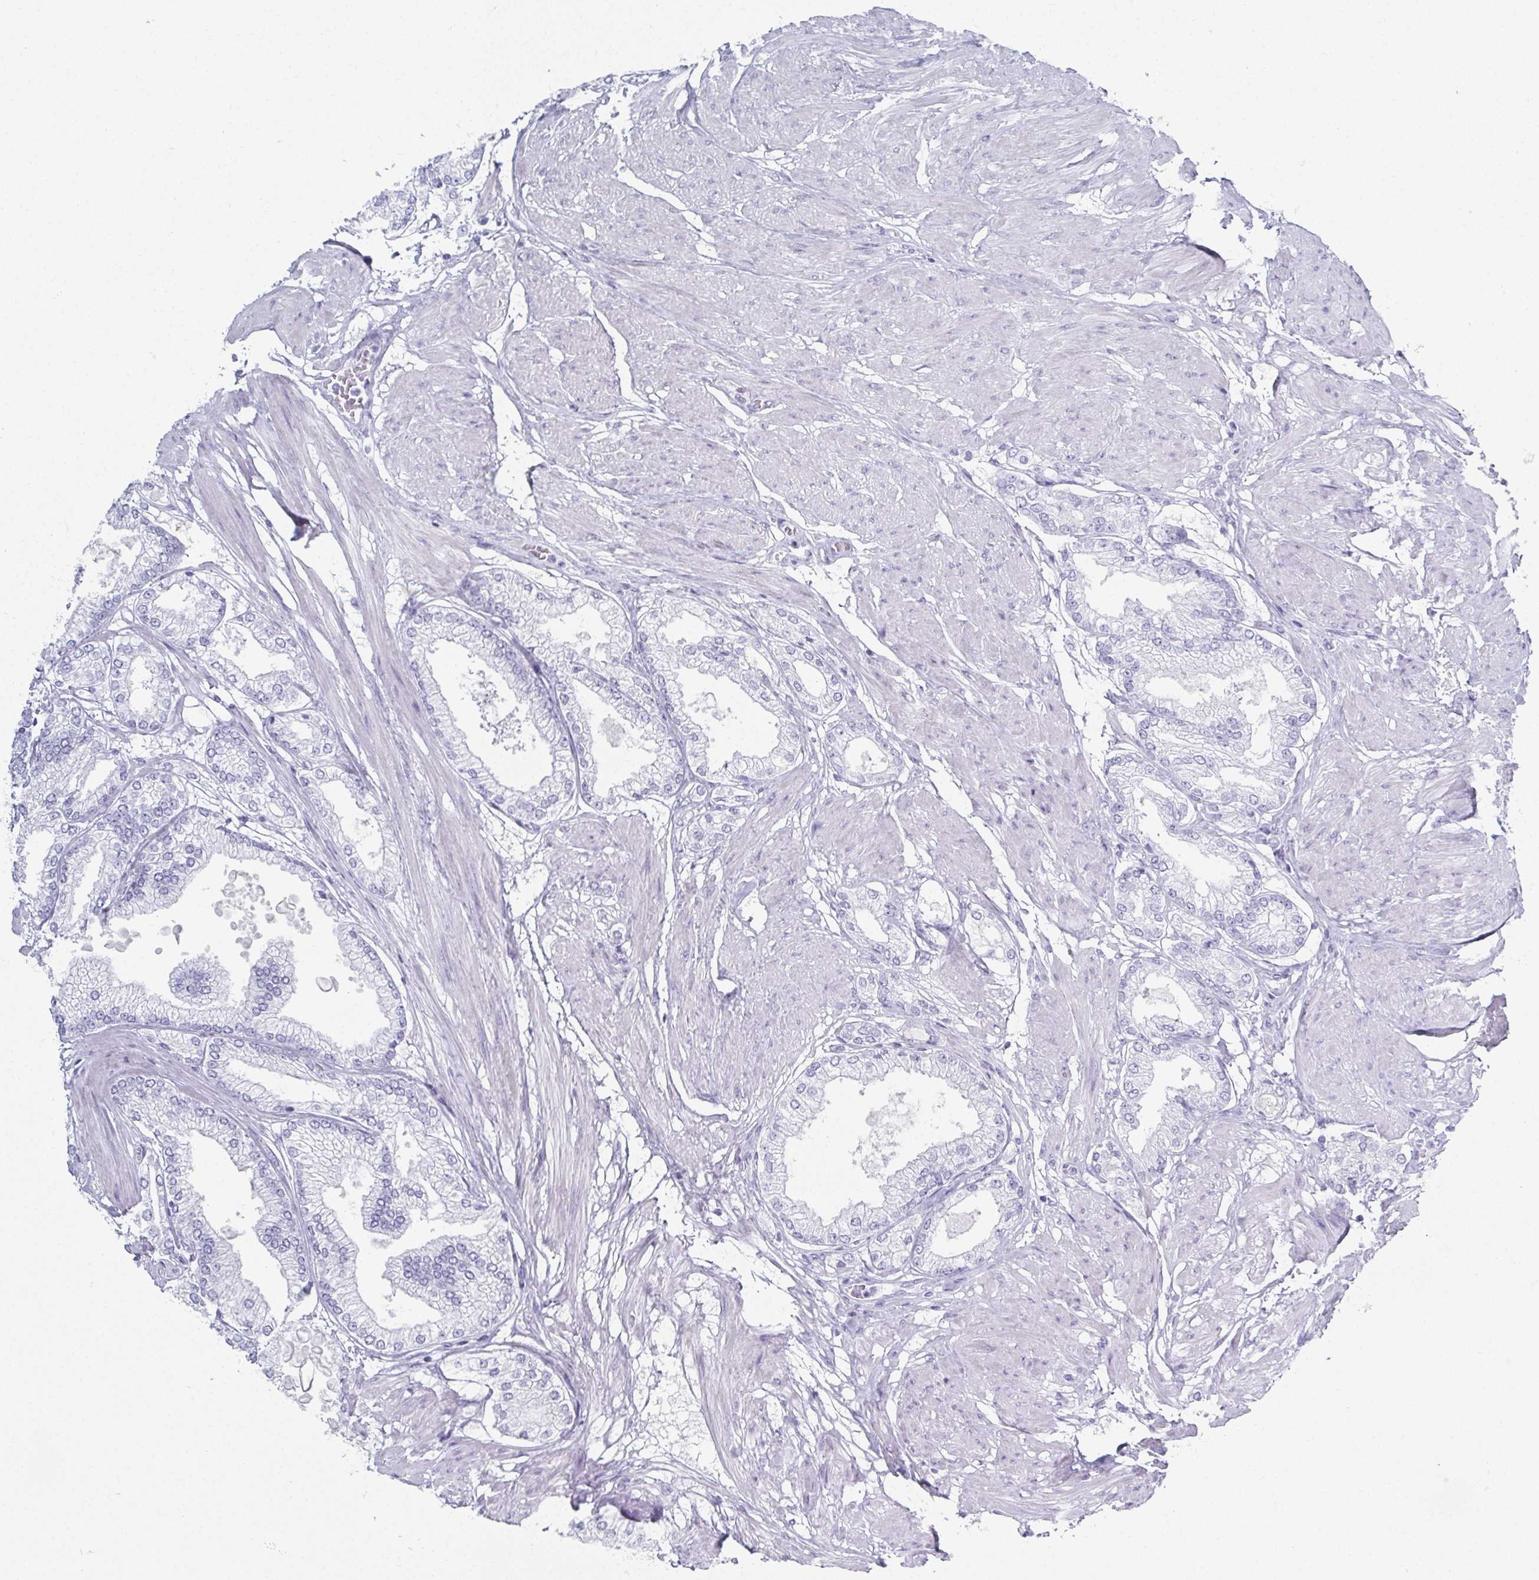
{"staining": {"intensity": "negative", "quantity": "none", "location": "none"}, "tissue": "prostate cancer", "cell_type": "Tumor cells", "image_type": "cancer", "snomed": [{"axis": "morphology", "description": "Adenocarcinoma, High grade"}, {"axis": "topography", "description": "Prostate"}], "caption": "Protein analysis of prostate cancer demonstrates no significant expression in tumor cells. (DAB (3,3'-diaminobenzidine) IHC, high magnification).", "gene": "SYCP1", "patient": {"sex": "male", "age": 68}}